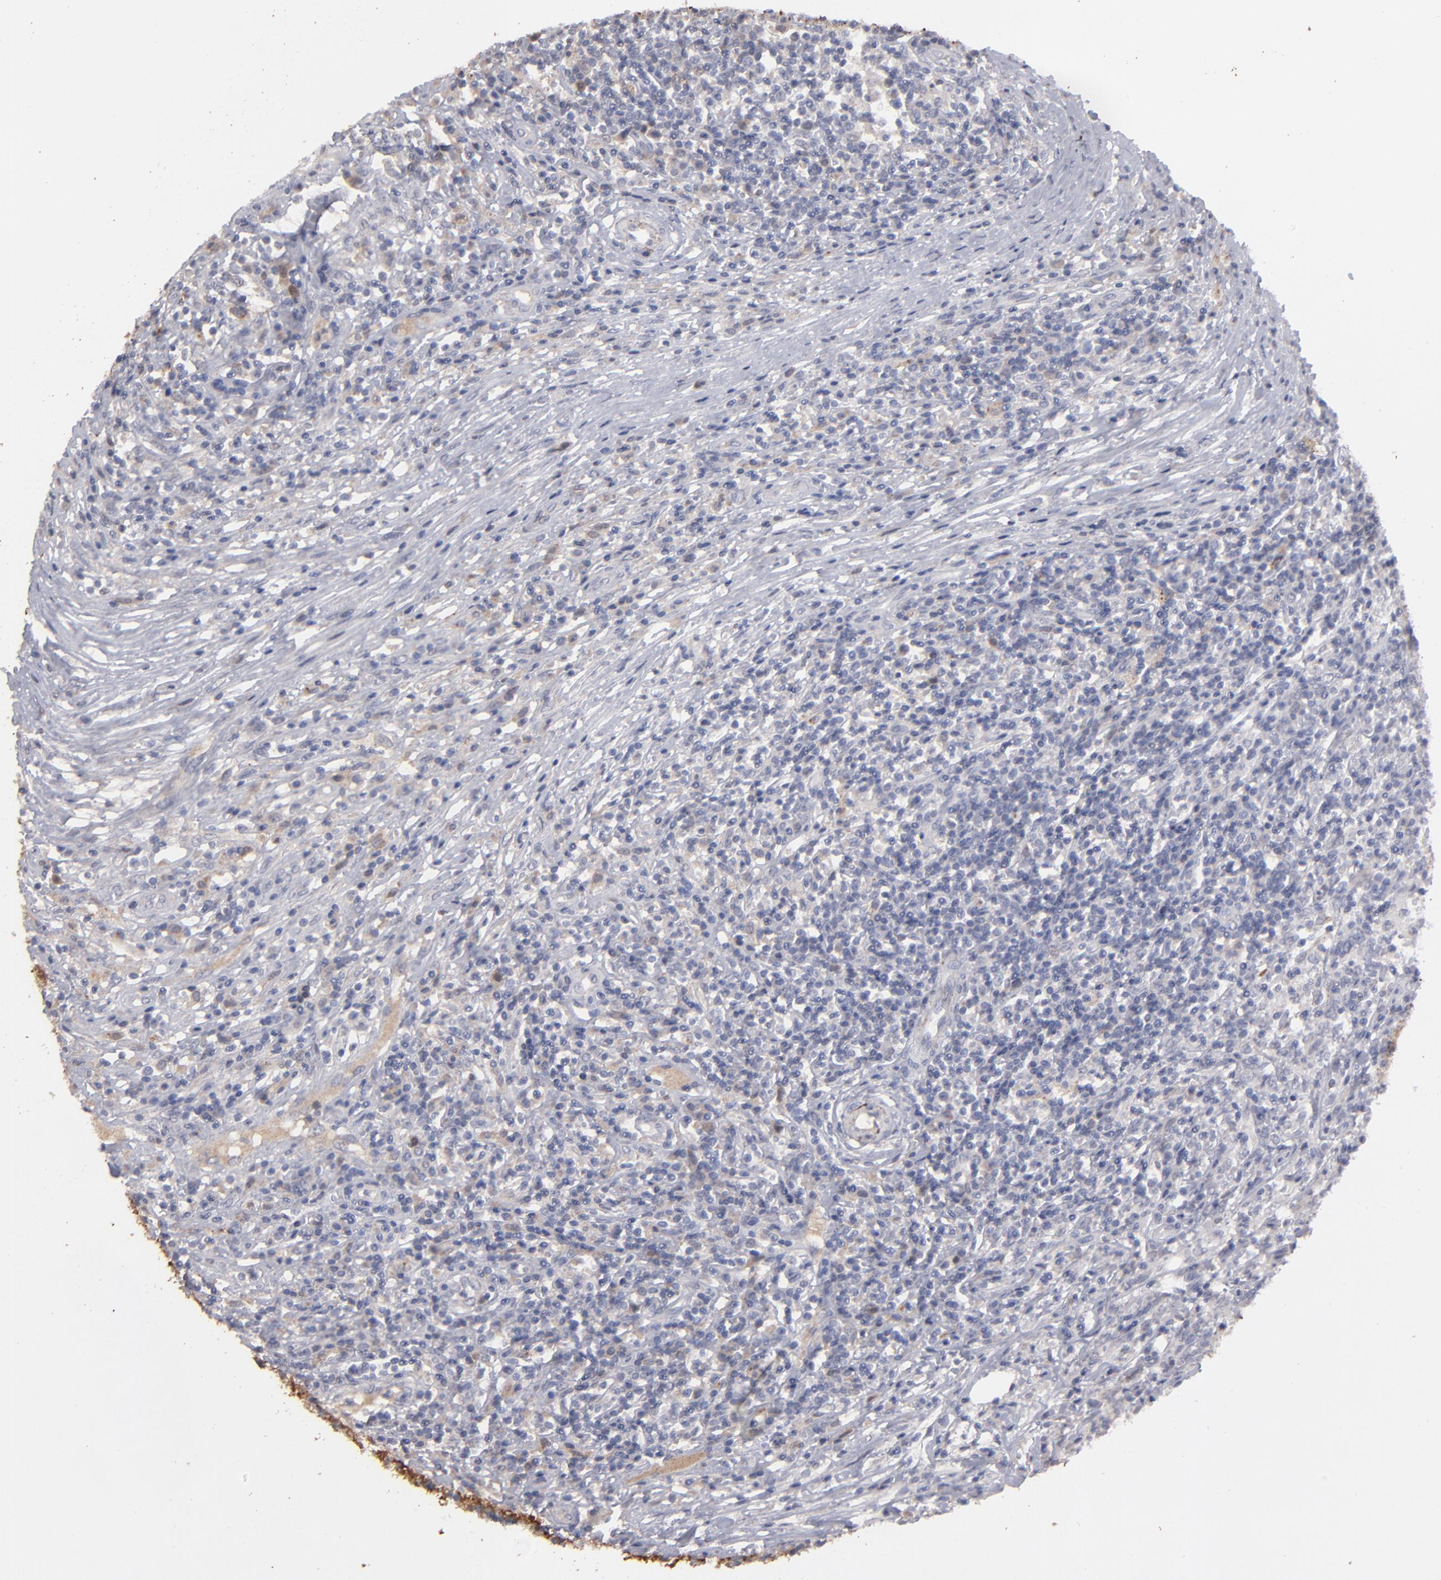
{"staining": {"intensity": "negative", "quantity": "none", "location": "none"}, "tissue": "lymphoma", "cell_type": "Tumor cells", "image_type": "cancer", "snomed": [{"axis": "morphology", "description": "Malignant lymphoma, non-Hodgkin's type, High grade"}, {"axis": "topography", "description": "Lymph node"}], "caption": "A high-resolution image shows IHC staining of lymphoma, which exhibits no significant expression in tumor cells.", "gene": "GPM6B", "patient": {"sex": "female", "age": 84}}